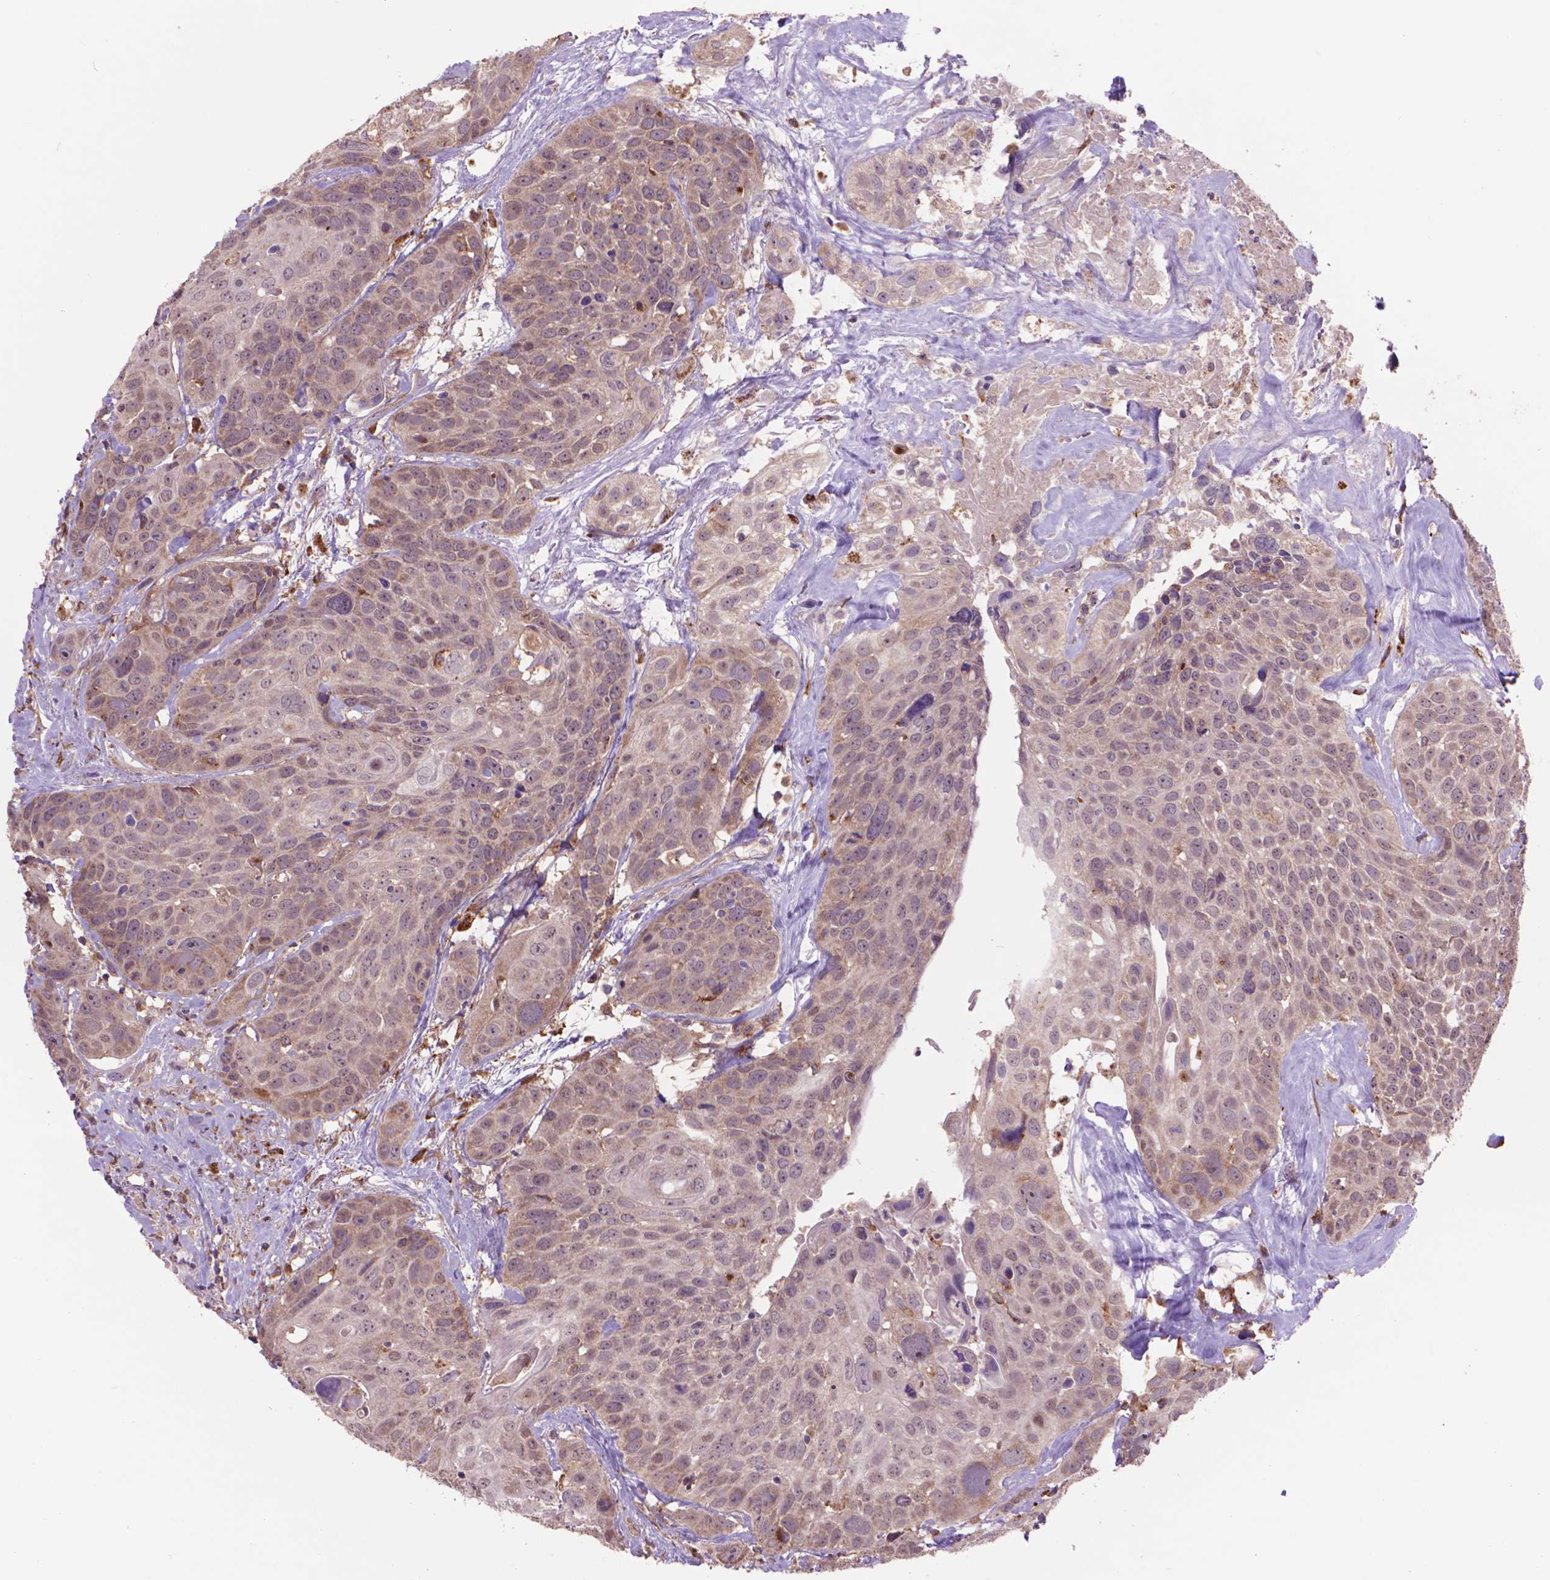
{"staining": {"intensity": "weak", "quantity": "25%-75%", "location": "cytoplasmic/membranous"}, "tissue": "head and neck cancer", "cell_type": "Tumor cells", "image_type": "cancer", "snomed": [{"axis": "morphology", "description": "Squamous cell carcinoma, NOS"}, {"axis": "topography", "description": "Oral tissue"}, {"axis": "topography", "description": "Head-Neck"}], "caption": "Head and neck cancer (squamous cell carcinoma) stained with DAB immunohistochemistry (IHC) reveals low levels of weak cytoplasmic/membranous expression in approximately 25%-75% of tumor cells.", "gene": "GLB1", "patient": {"sex": "male", "age": 56}}